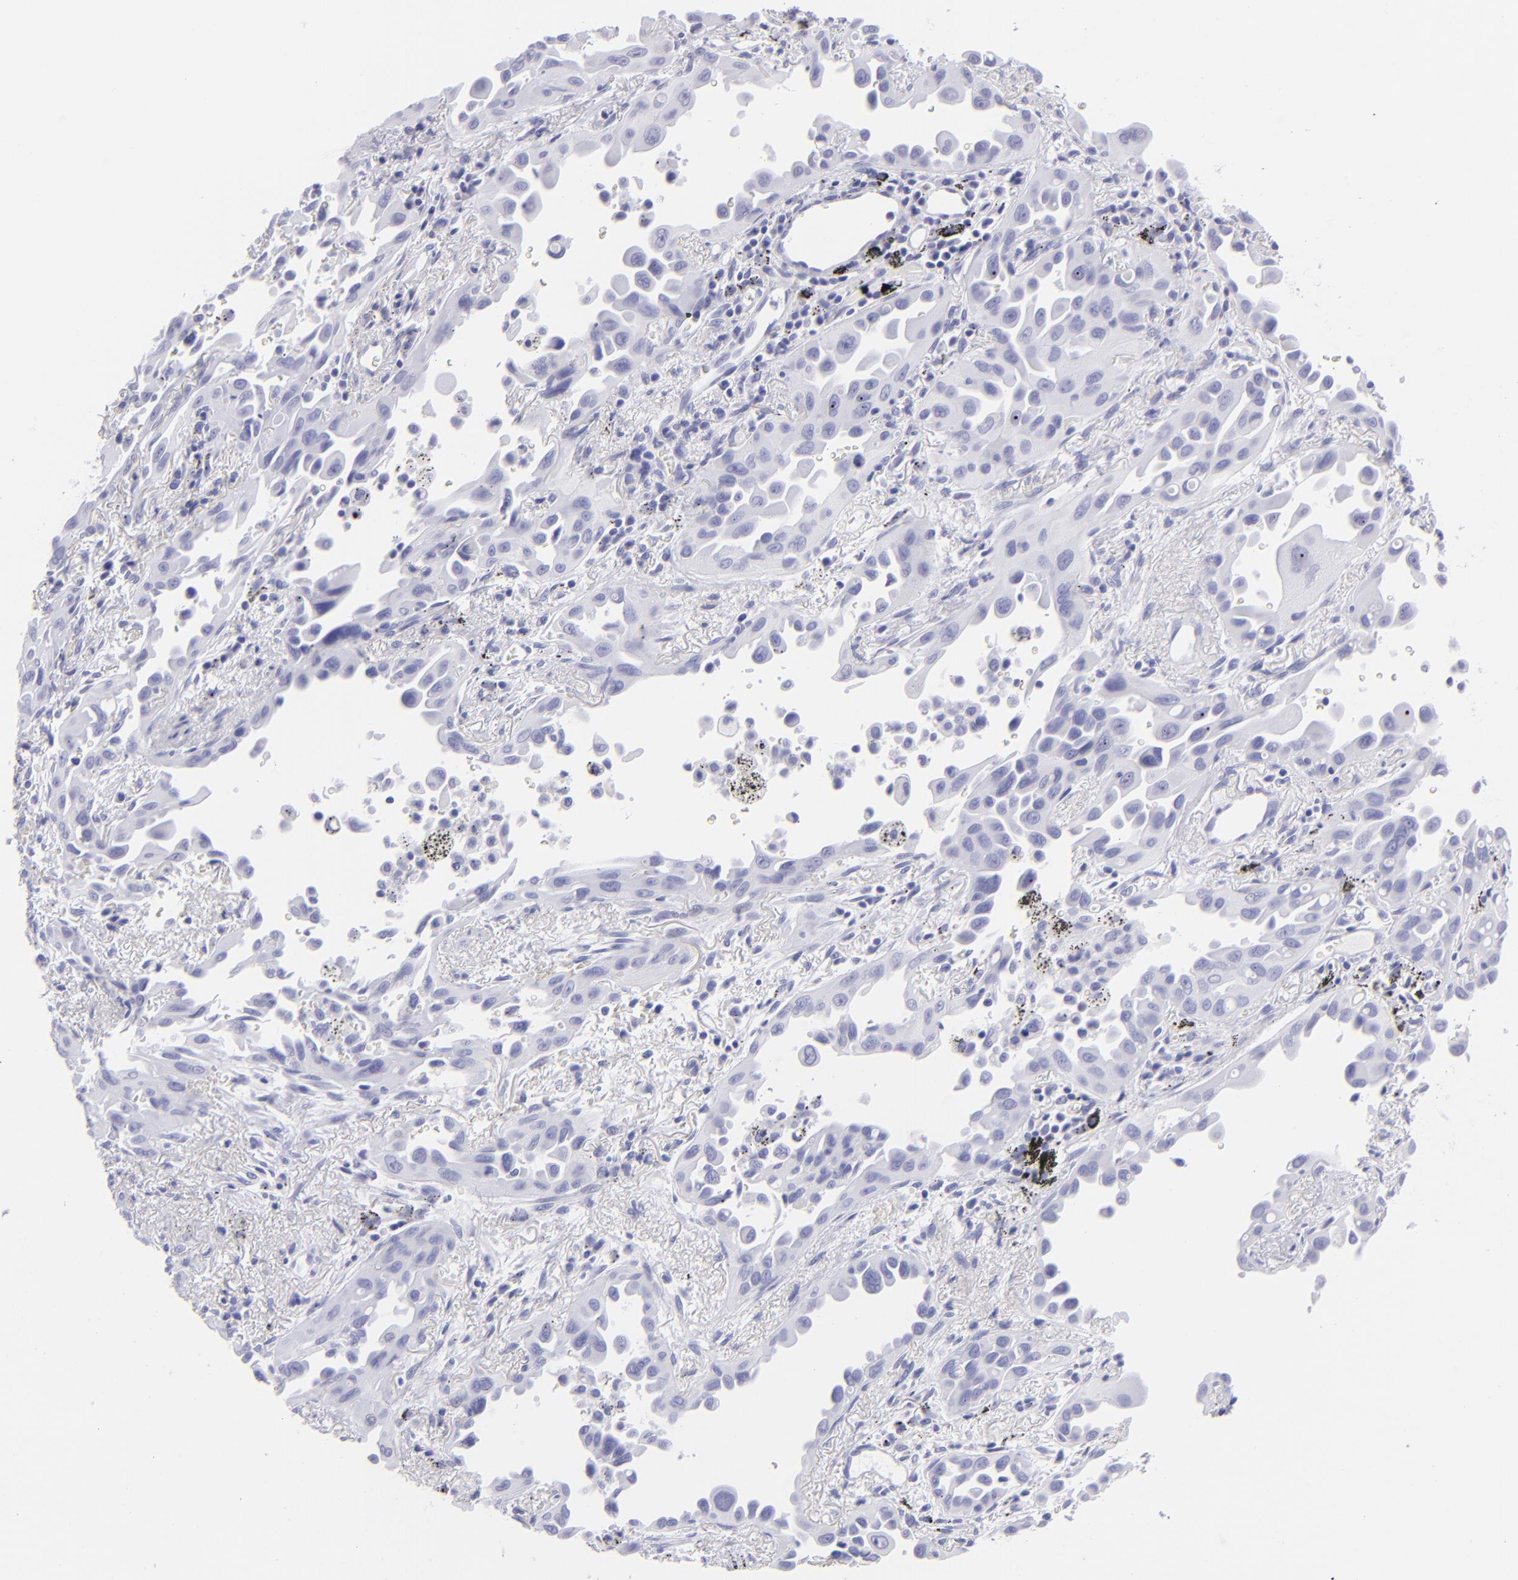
{"staining": {"intensity": "negative", "quantity": "none", "location": "none"}, "tissue": "lung cancer", "cell_type": "Tumor cells", "image_type": "cancer", "snomed": [{"axis": "morphology", "description": "Adenocarcinoma, NOS"}, {"axis": "topography", "description": "Lung"}], "caption": "Tumor cells are negative for protein expression in human lung cancer. The staining was performed using DAB to visualize the protein expression in brown, while the nuclei were stained in blue with hematoxylin (Magnification: 20x).", "gene": "SLC1A3", "patient": {"sex": "male", "age": 68}}